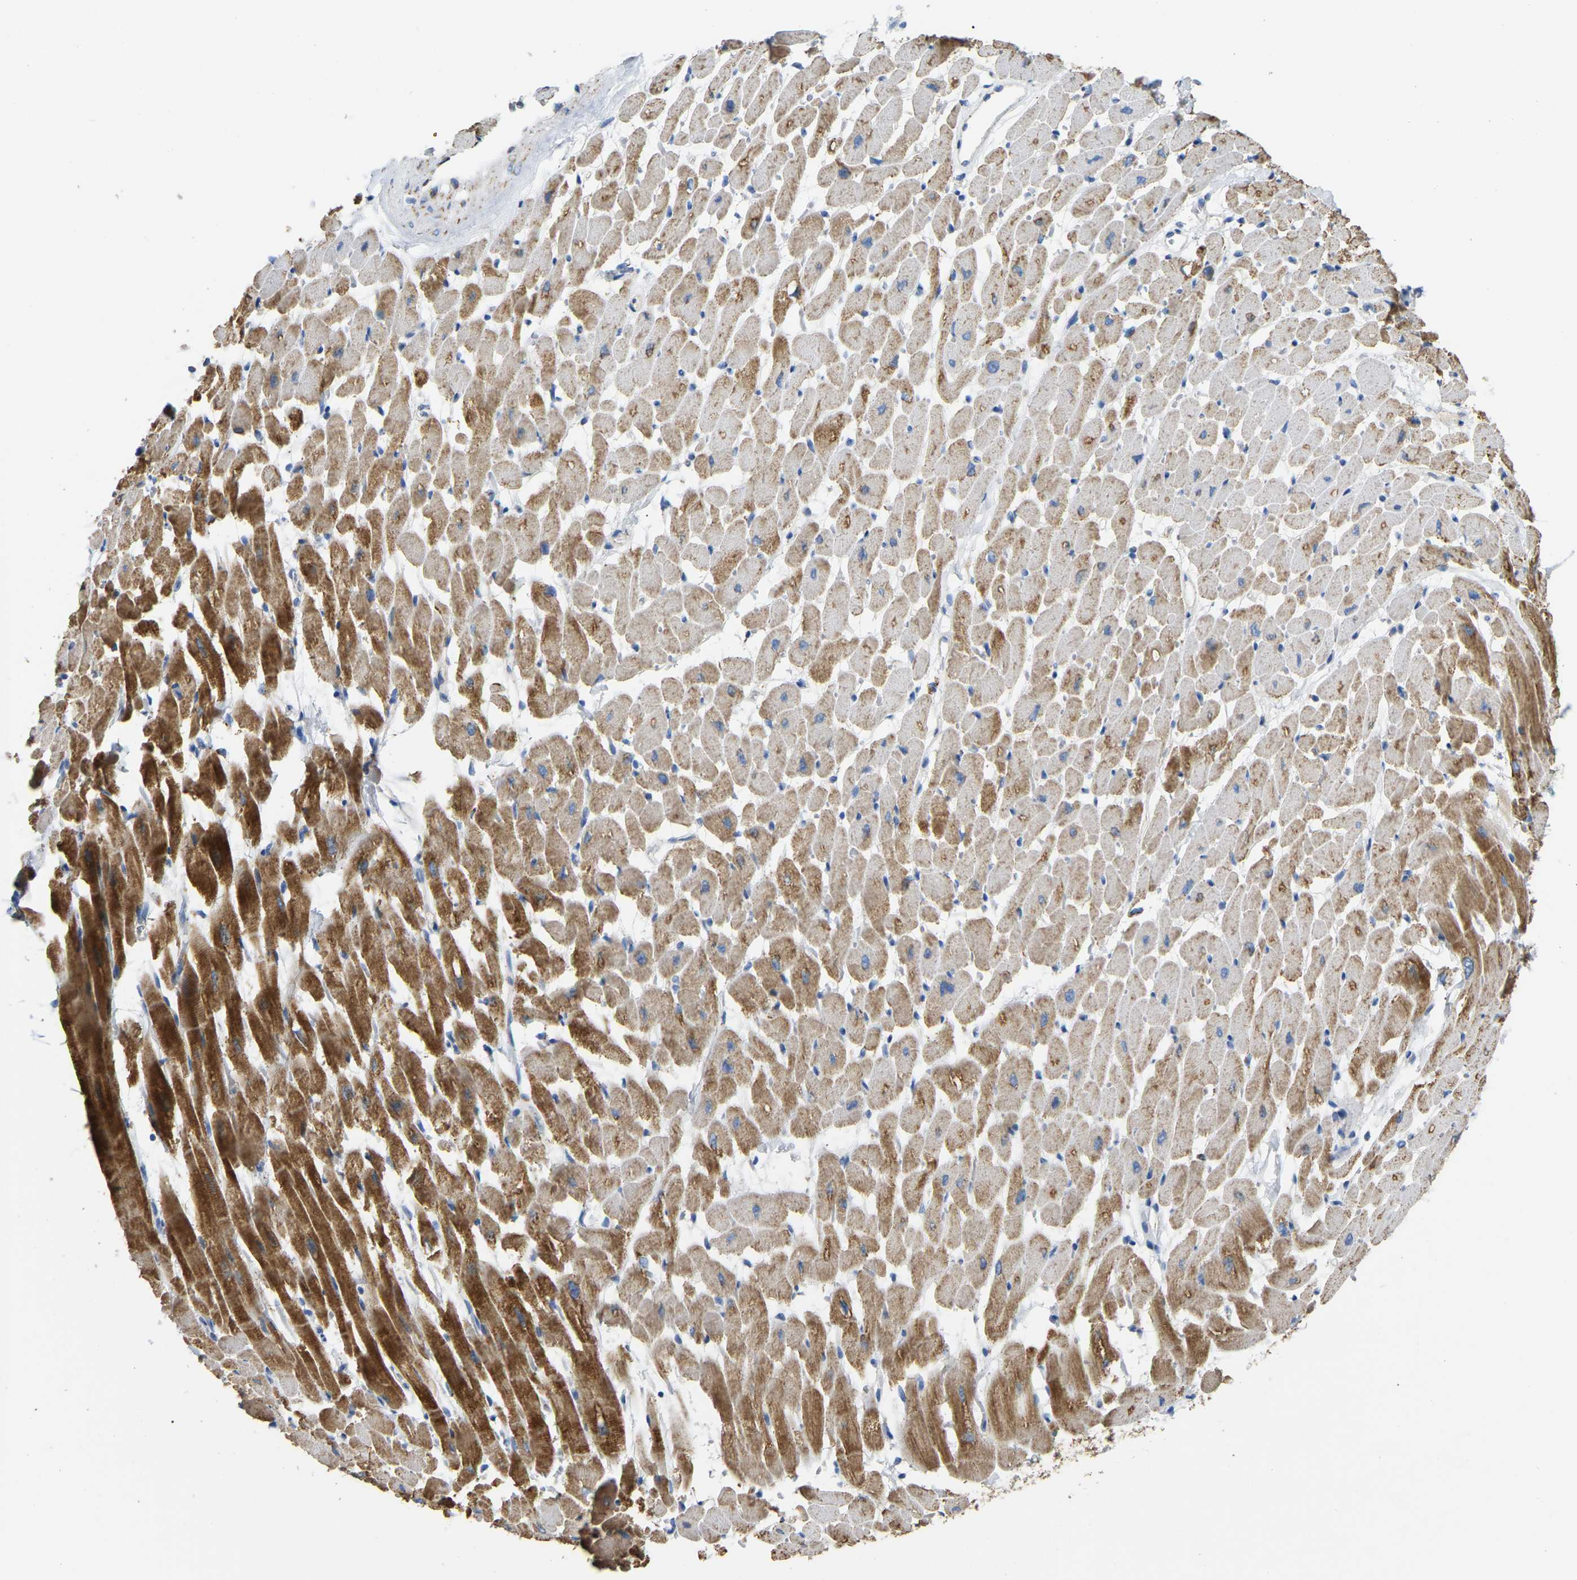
{"staining": {"intensity": "strong", "quantity": ">75%", "location": "cytoplasmic/membranous"}, "tissue": "heart muscle", "cell_type": "Cardiomyocytes", "image_type": "normal", "snomed": [{"axis": "morphology", "description": "Normal tissue, NOS"}, {"axis": "topography", "description": "Heart"}], "caption": "About >75% of cardiomyocytes in unremarkable heart muscle show strong cytoplasmic/membranous protein staining as visualized by brown immunohistochemical staining.", "gene": "HIBADH", "patient": {"sex": "male", "age": 45}}